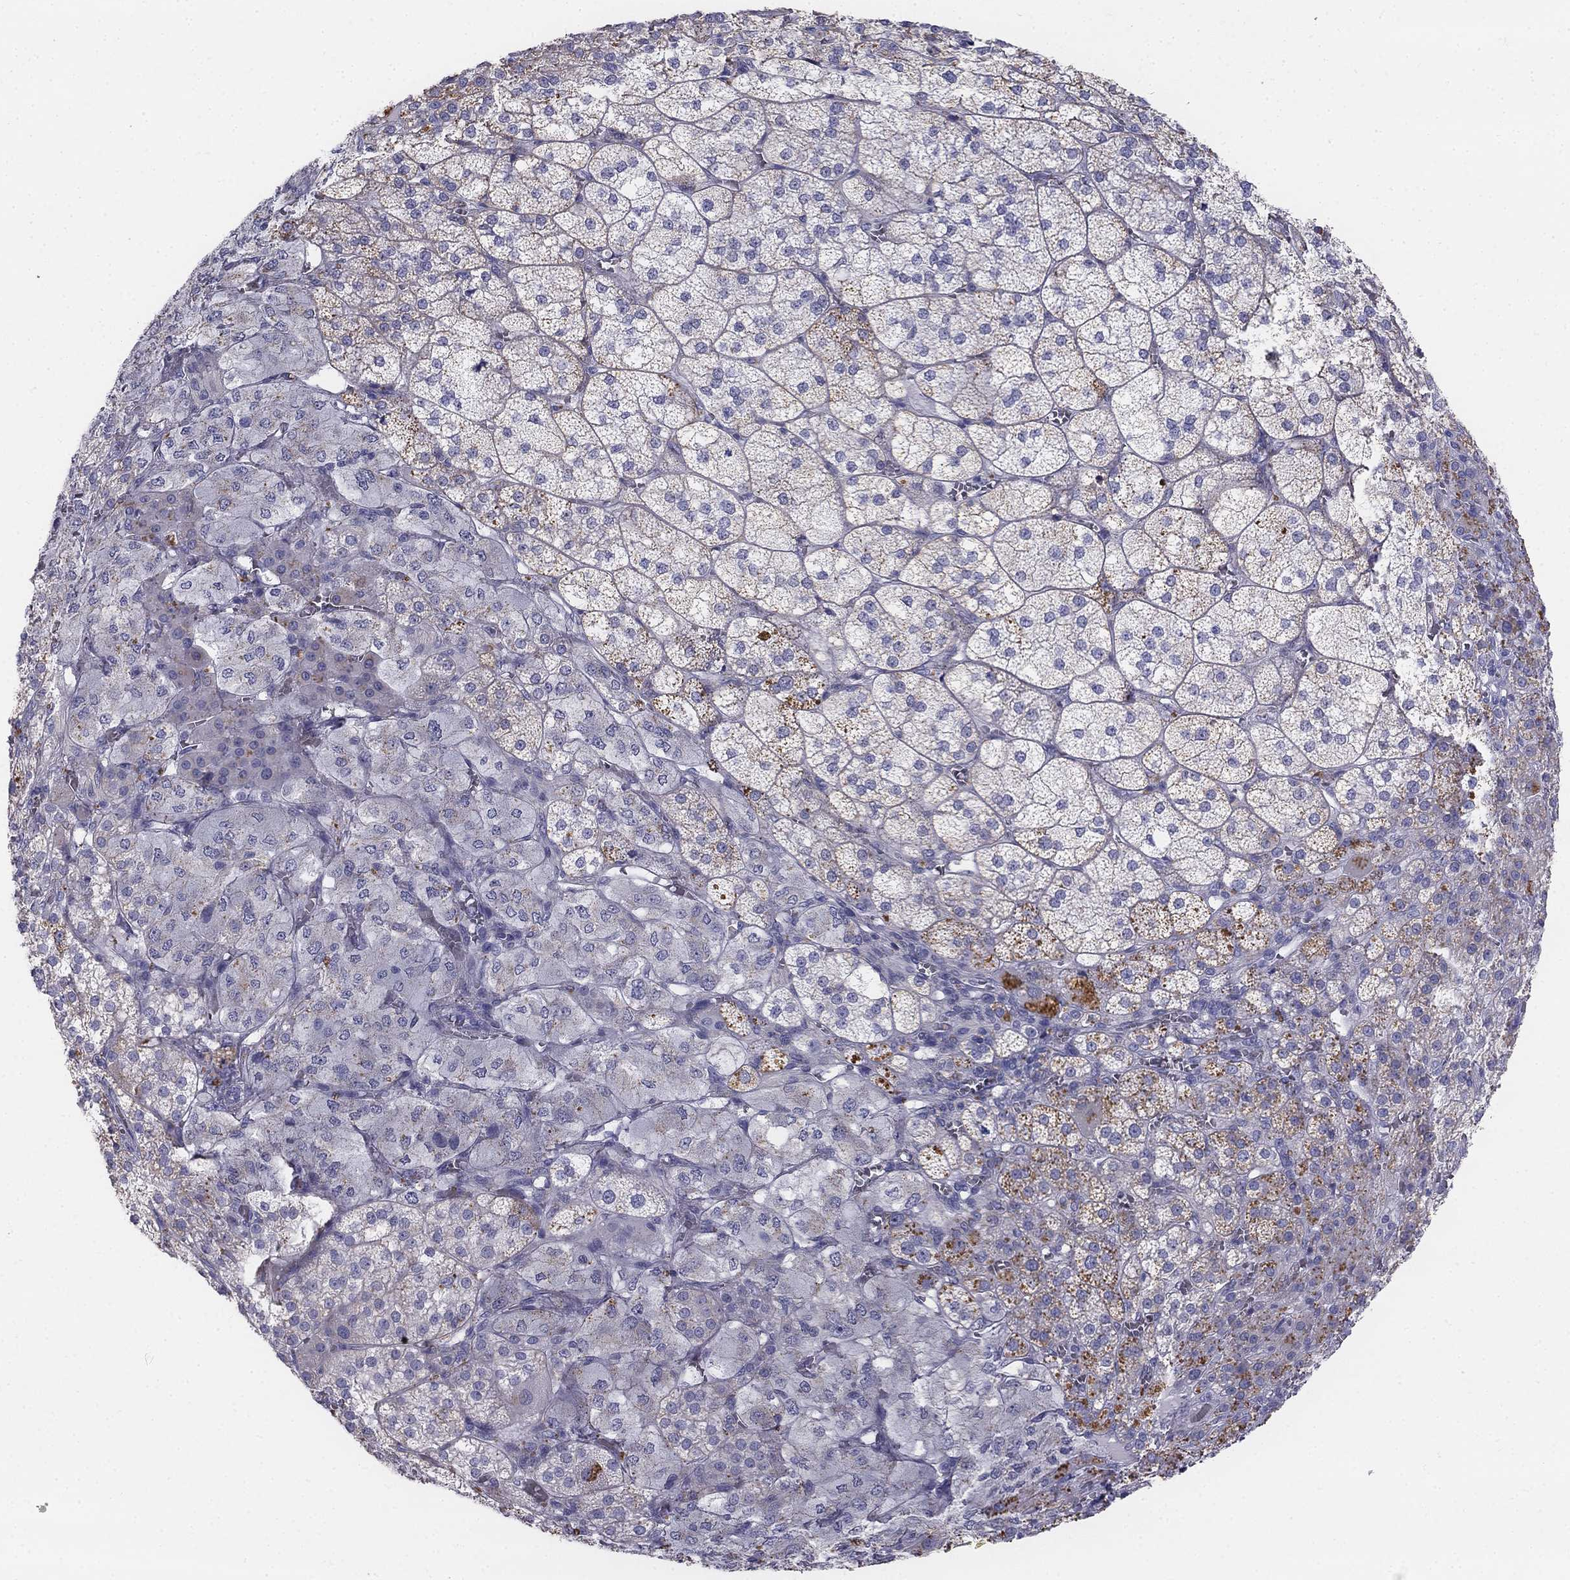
{"staining": {"intensity": "moderate", "quantity": "<25%", "location": "cytoplasmic/membranous"}, "tissue": "adrenal gland", "cell_type": "Glandular cells", "image_type": "normal", "snomed": [{"axis": "morphology", "description": "Normal tissue, NOS"}, {"axis": "topography", "description": "Adrenal gland"}], "caption": "Immunohistochemistry (DAB (3,3'-diaminobenzidine)) staining of normal adrenal gland reveals moderate cytoplasmic/membranous protein positivity in approximately <25% of glandular cells. Immunohistochemistry stains the protein in brown and the nuclei are stained blue.", "gene": "ALOXE3", "patient": {"sex": "female", "age": 60}}